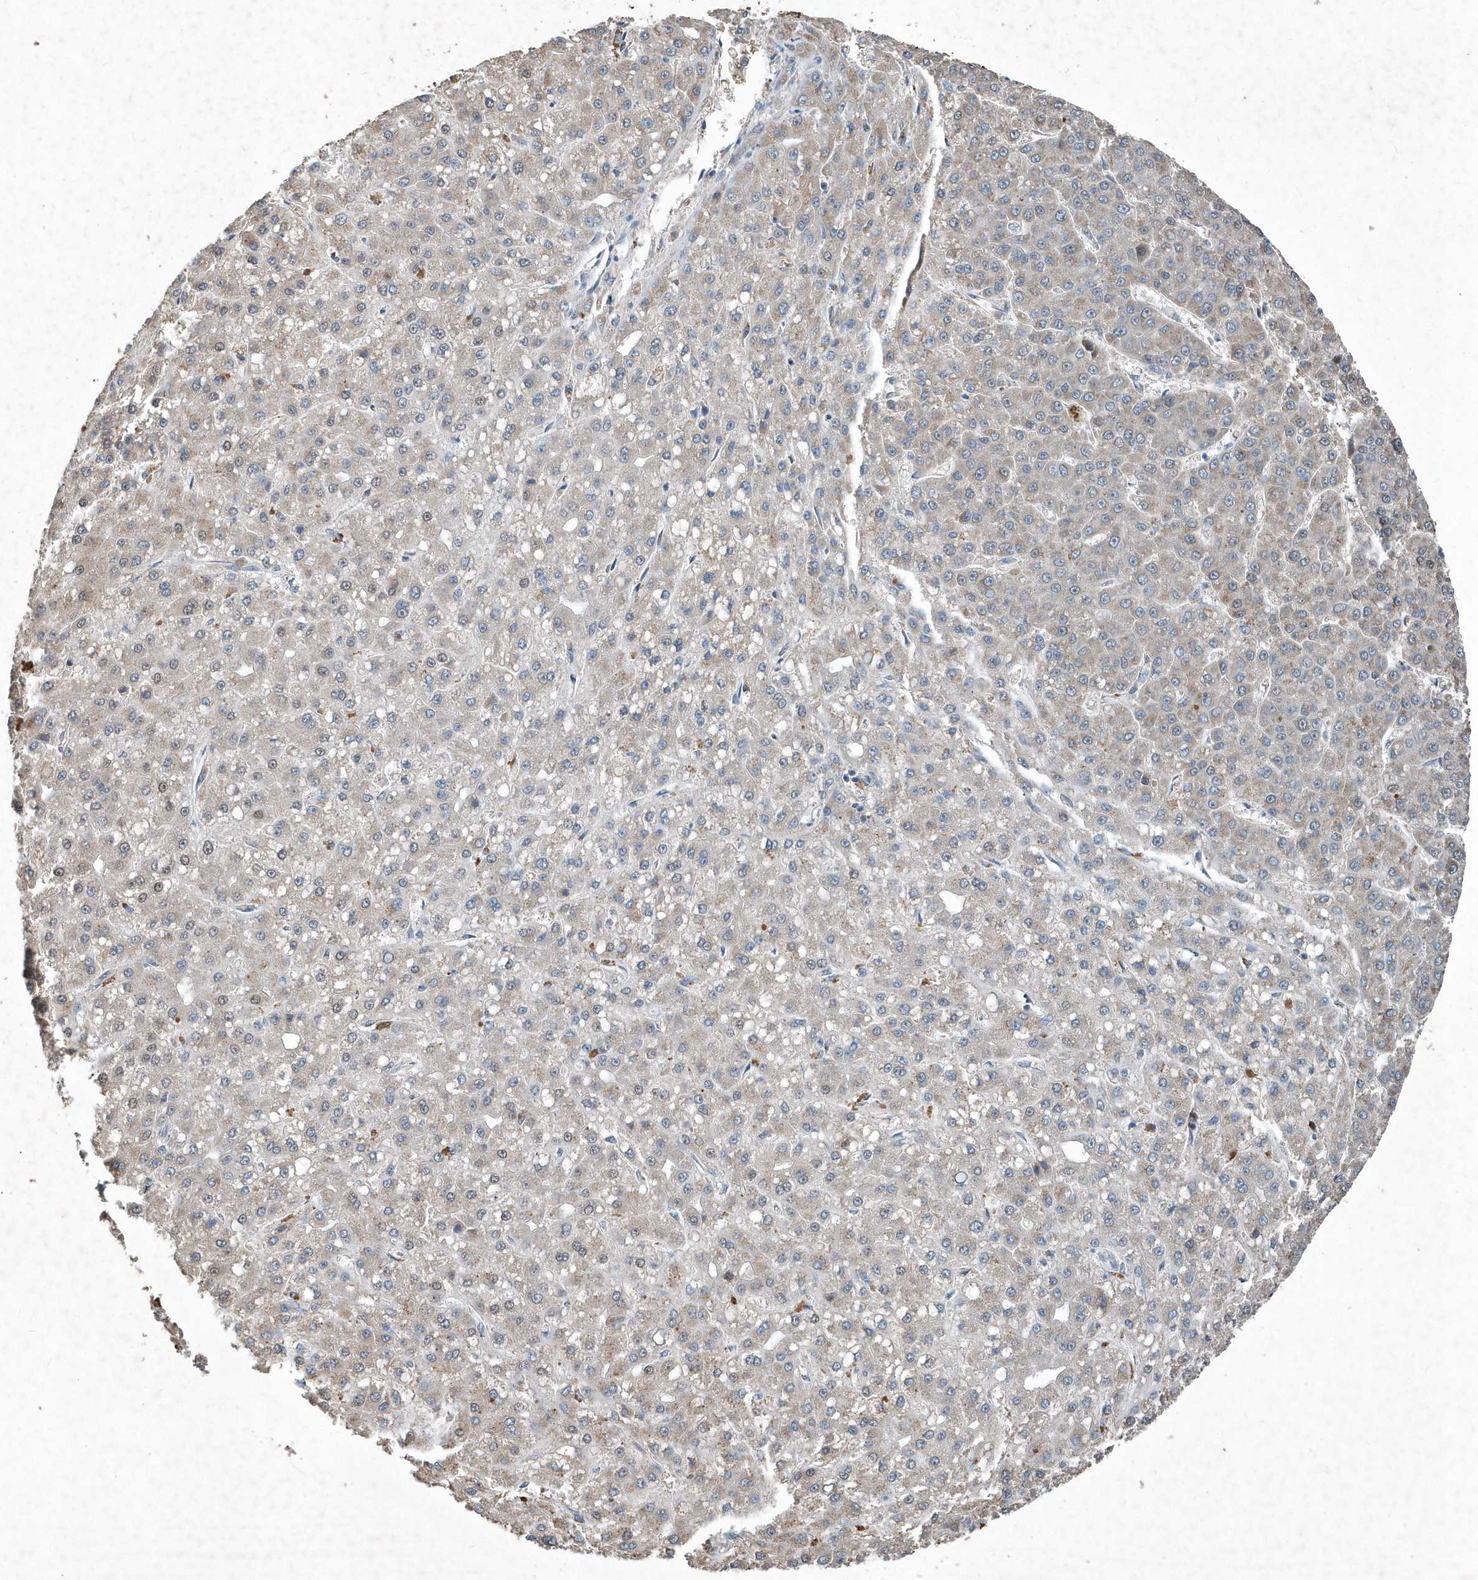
{"staining": {"intensity": "negative", "quantity": "none", "location": "none"}, "tissue": "liver cancer", "cell_type": "Tumor cells", "image_type": "cancer", "snomed": [{"axis": "morphology", "description": "Carcinoma, Hepatocellular, NOS"}, {"axis": "topography", "description": "Liver"}], "caption": "Tumor cells show no significant staining in hepatocellular carcinoma (liver).", "gene": "SCFD2", "patient": {"sex": "male", "age": 67}}